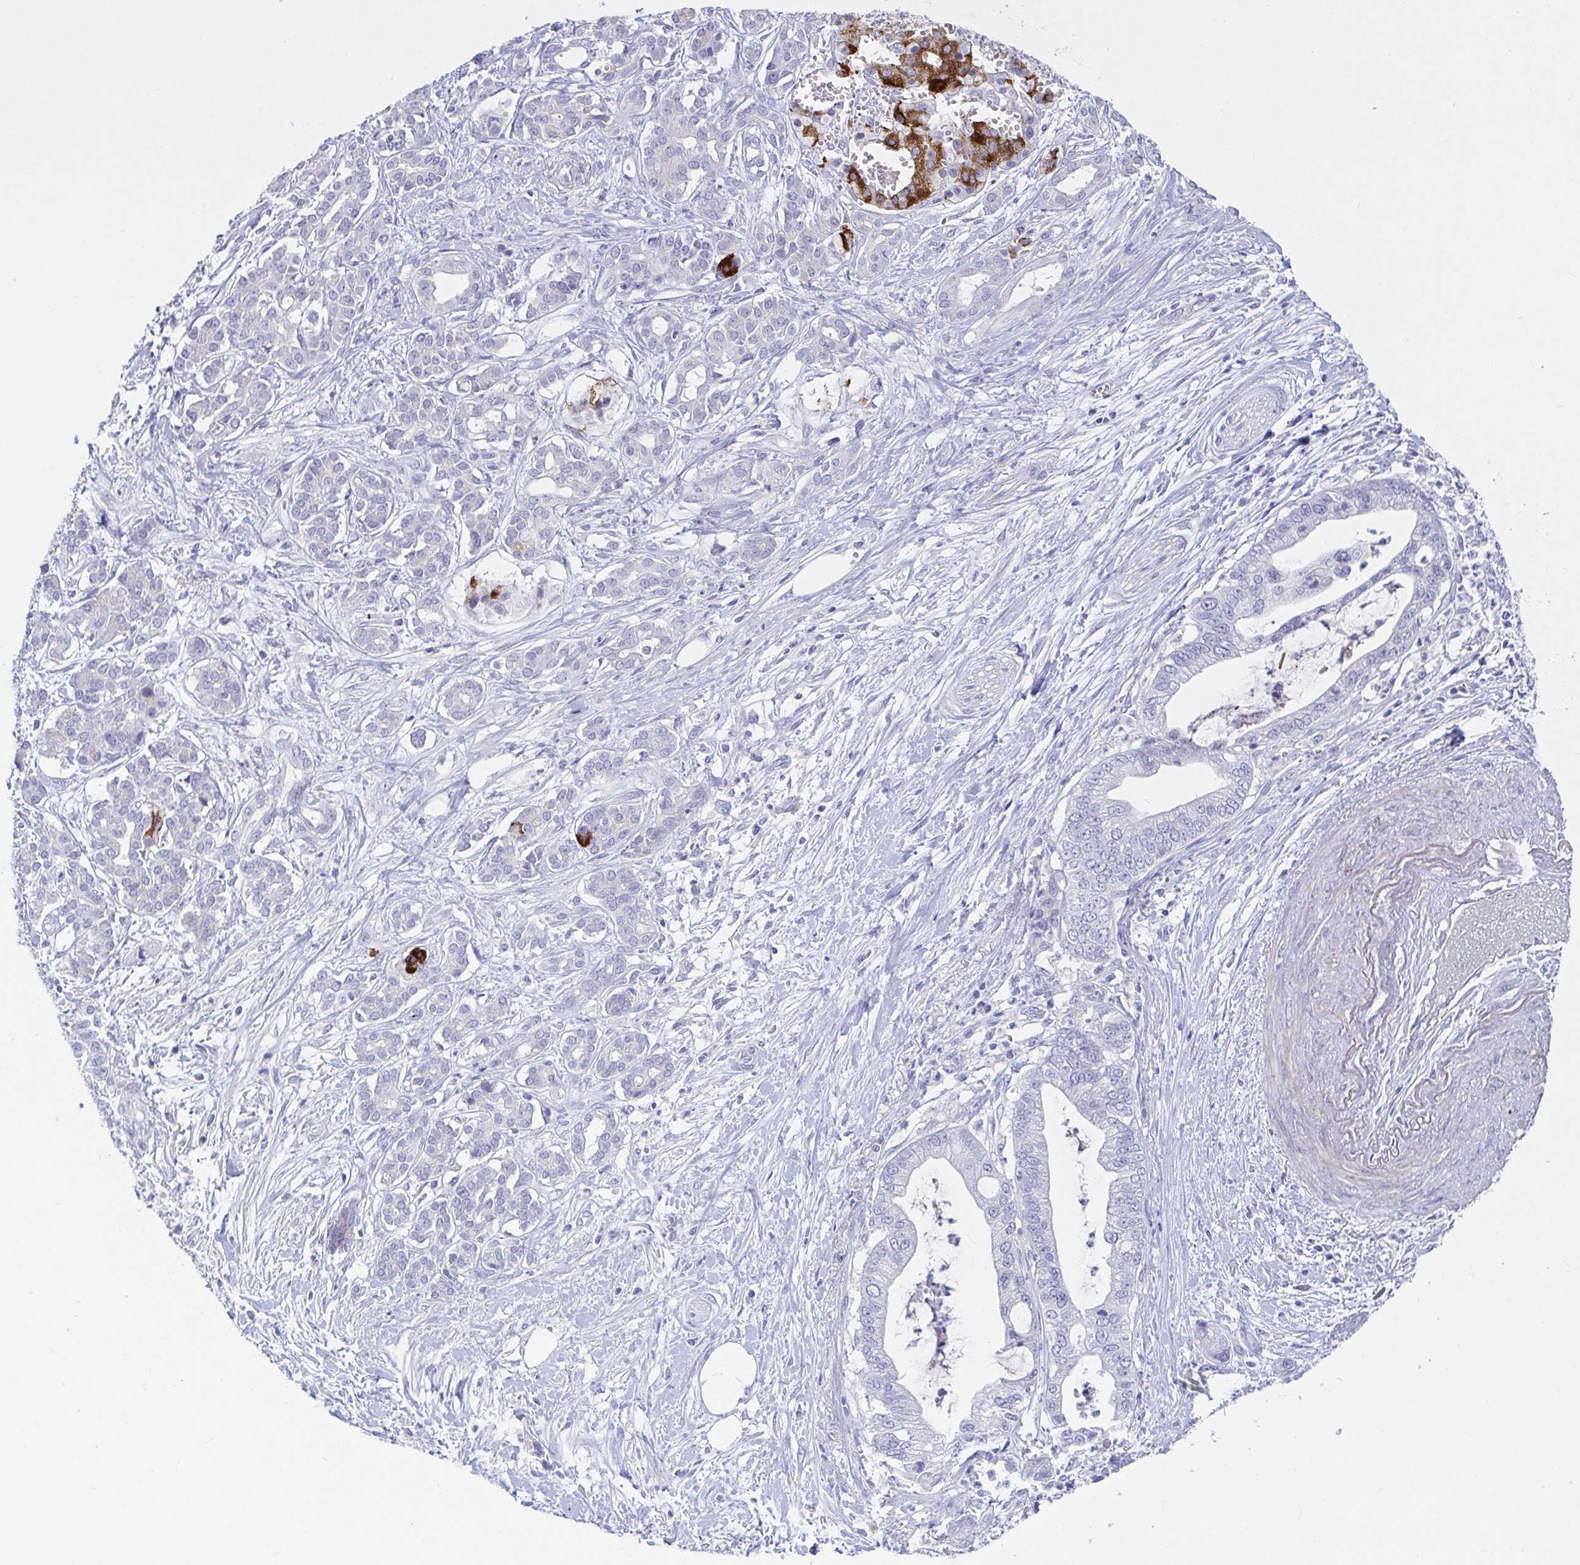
{"staining": {"intensity": "negative", "quantity": "none", "location": "none"}, "tissue": "pancreatic cancer", "cell_type": "Tumor cells", "image_type": "cancer", "snomed": [{"axis": "morphology", "description": "Adenocarcinoma, NOS"}, {"axis": "topography", "description": "Pancreas"}], "caption": "This is a micrograph of immunohistochemistry staining of adenocarcinoma (pancreatic), which shows no positivity in tumor cells.", "gene": "ZNF561", "patient": {"sex": "male", "age": 69}}